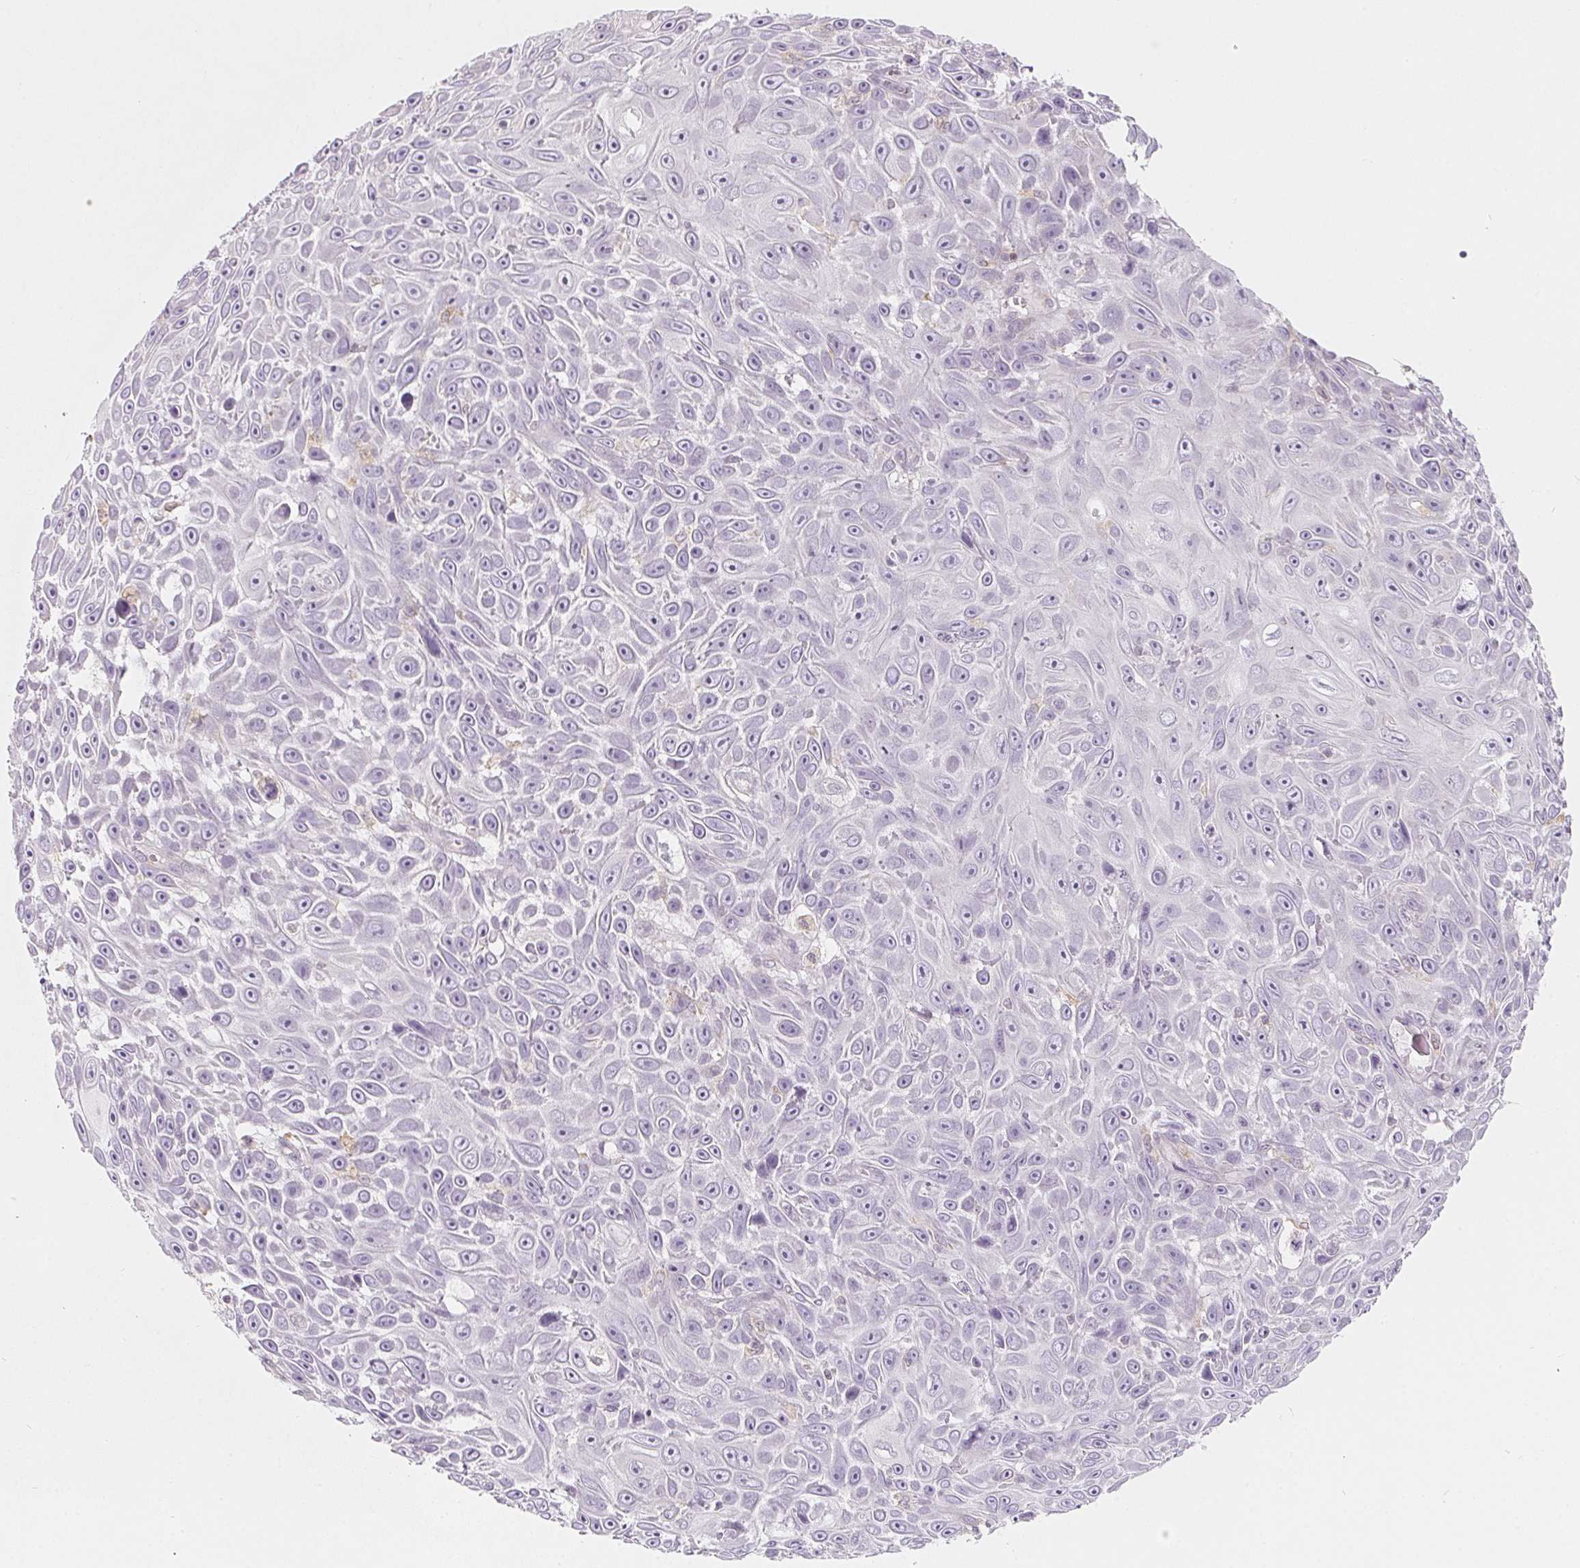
{"staining": {"intensity": "negative", "quantity": "none", "location": "none"}, "tissue": "skin cancer", "cell_type": "Tumor cells", "image_type": "cancer", "snomed": [{"axis": "morphology", "description": "Squamous cell carcinoma, NOS"}, {"axis": "topography", "description": "Skin"}], "caption": "A high-resolution image shows IHC staining of skin cancer, which exhibits no significant positivity in tumor cells.", "gene": "SOAT1", "patient": {"sex": "male", "age": 82}}